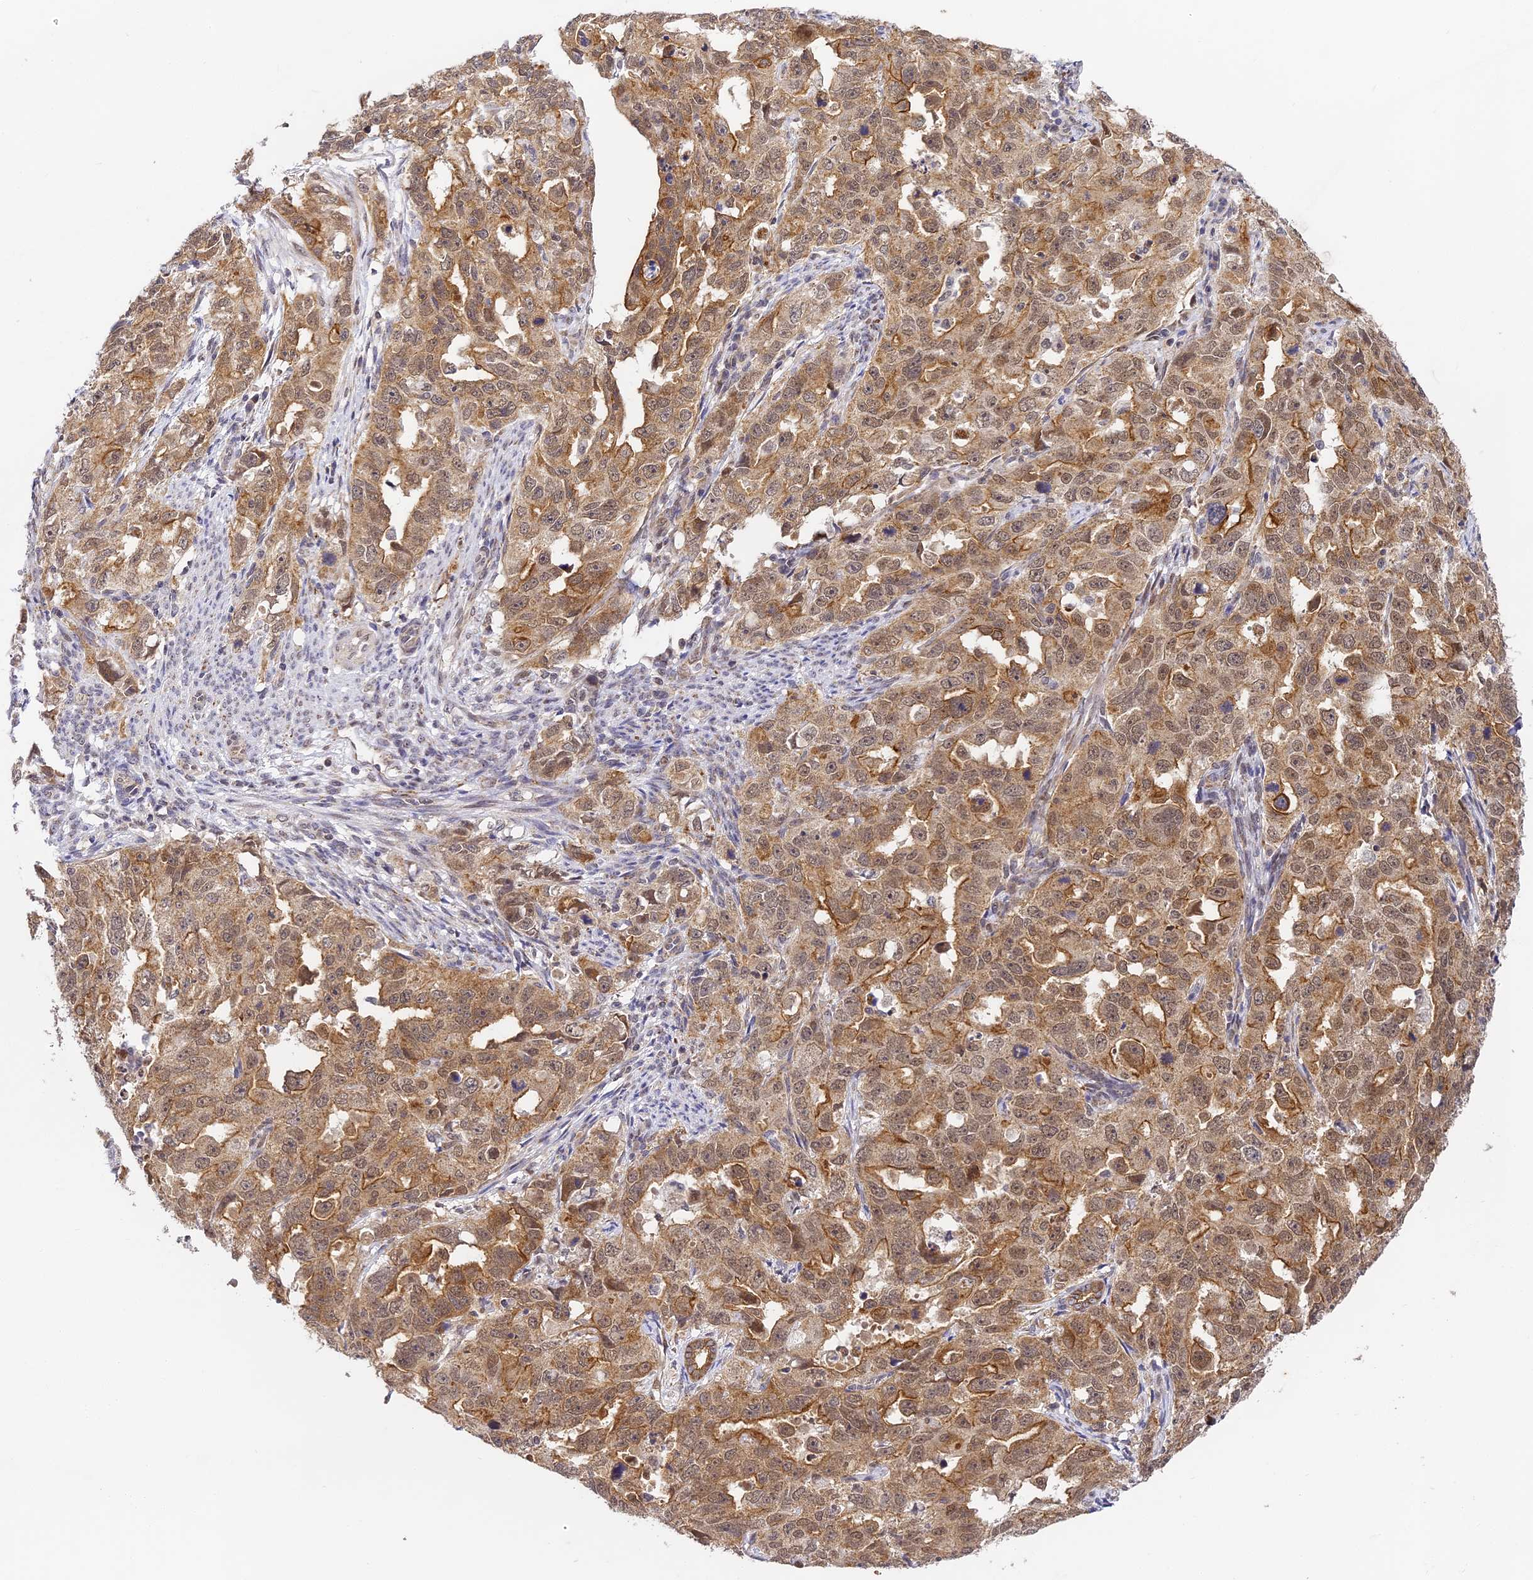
{"staining": {"intensity": "moderate", "quantity": ">75%", "location": "cytoplasmic/membranous,nuclear"}, "tissue": "endometrial cancer", "cell_type": "Tumor cells", "image_type": "cancer", "snomed": [{"axis": "morphology", "description": "Adenocarcinoma, NOS"}, {"axis": "topography", "description": "Endometrium"}], "caption": "Protein analysis of endometrial cancer tissue shows moderate cytoplasmic/membranous and nuclear expression in approximately >75% of tumor cells.", "gene": "DNAAF10", "patient": {"sex": "female", "age": 65}}